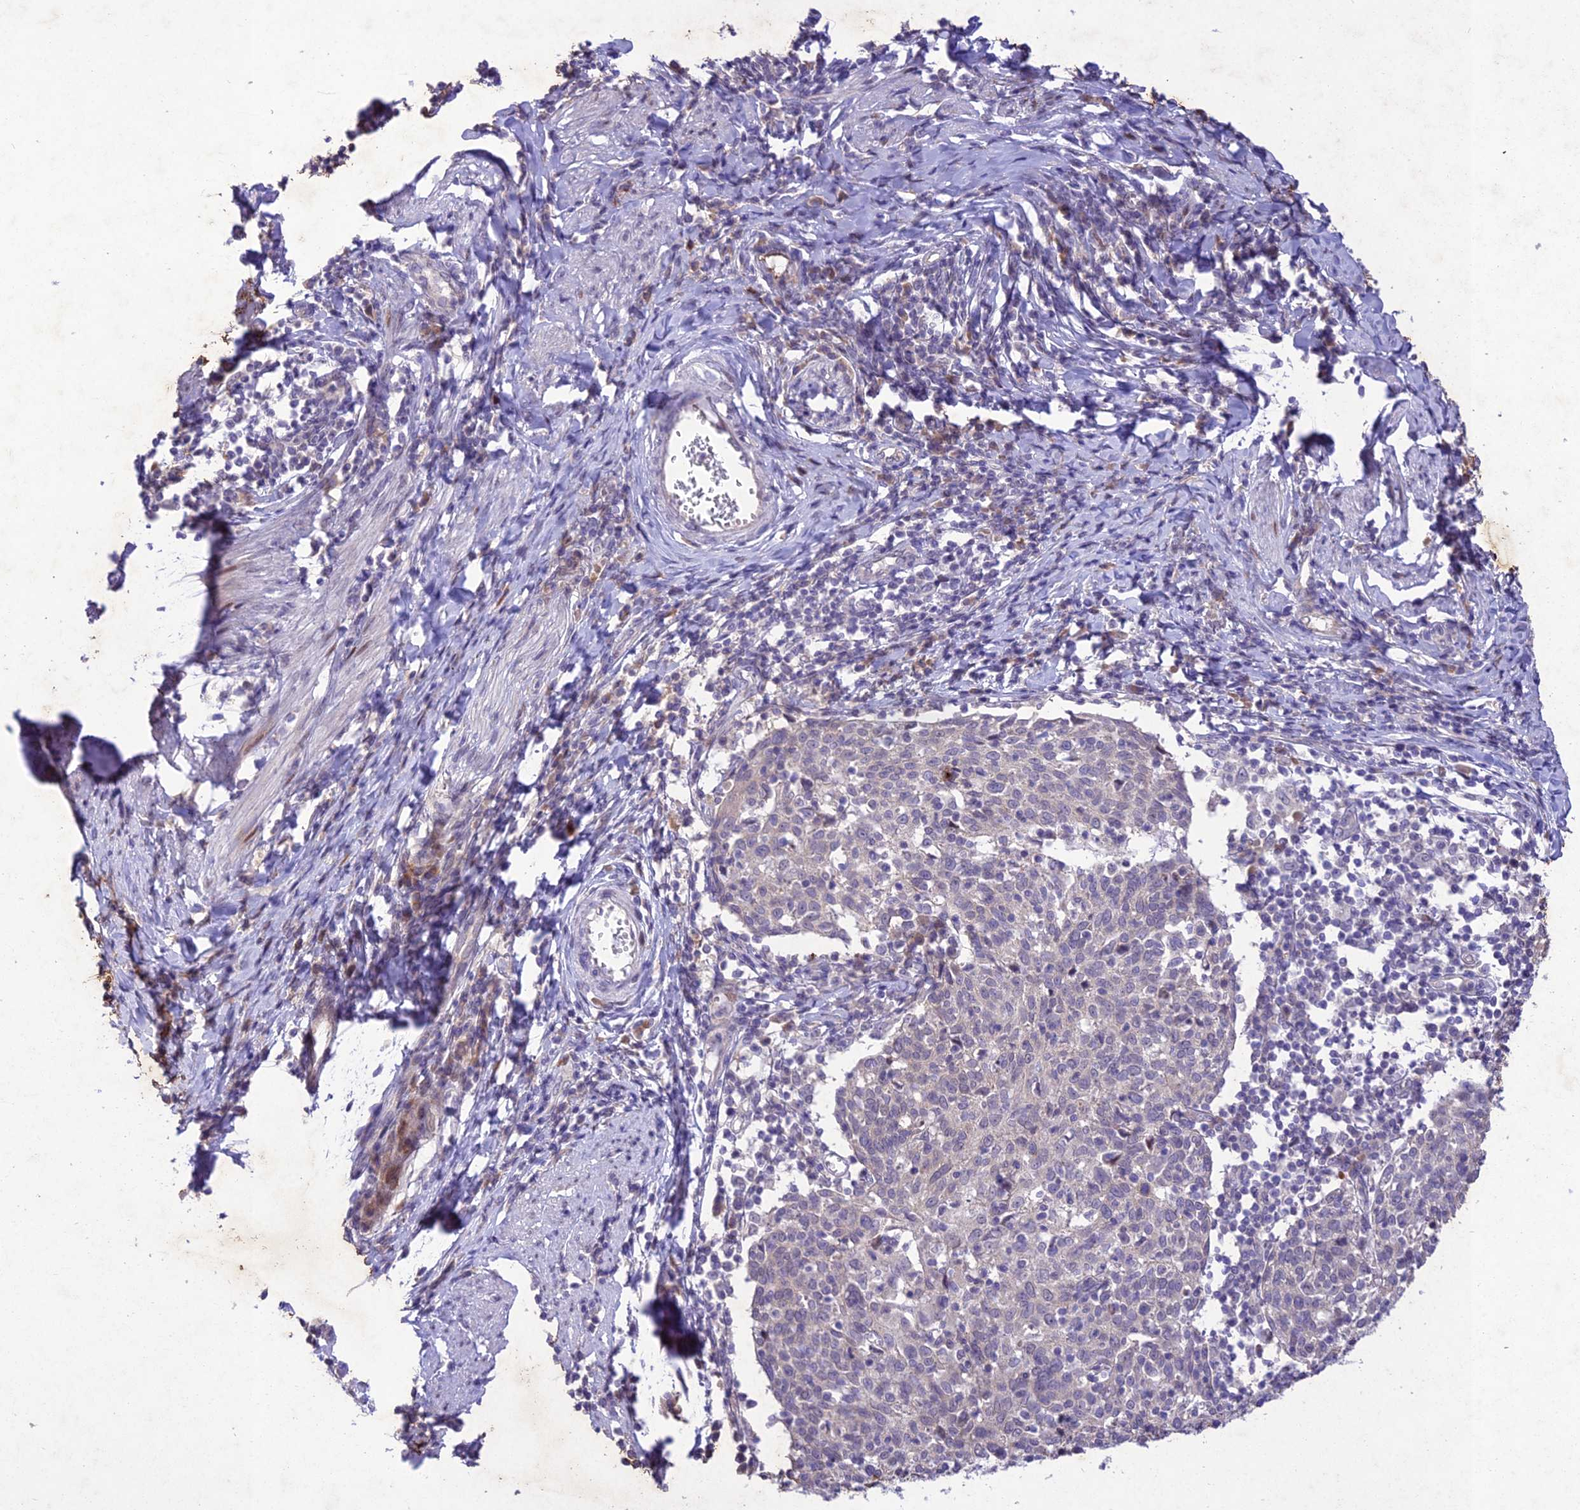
{"staining": {"intensity": "negative", "quantity": "none", "location": "none"}, "tissue": "cervical cancer", "cell_type": "Tumor cells", "image_type": "cancer", "snomed": [{"axis": "morphology", "description": "Squamous cell carcinoma, NOS"}, {"axis": "topography", "description": "Cervix"}], "caption": "Immunohistochemistry (IHC) image of cervical squamous cell carcinoma stained for a protein (brown), which displays no positivity in tumor cells.", "gene": "ANKRD52", "patient": {"sex": "female", "age": 52}}